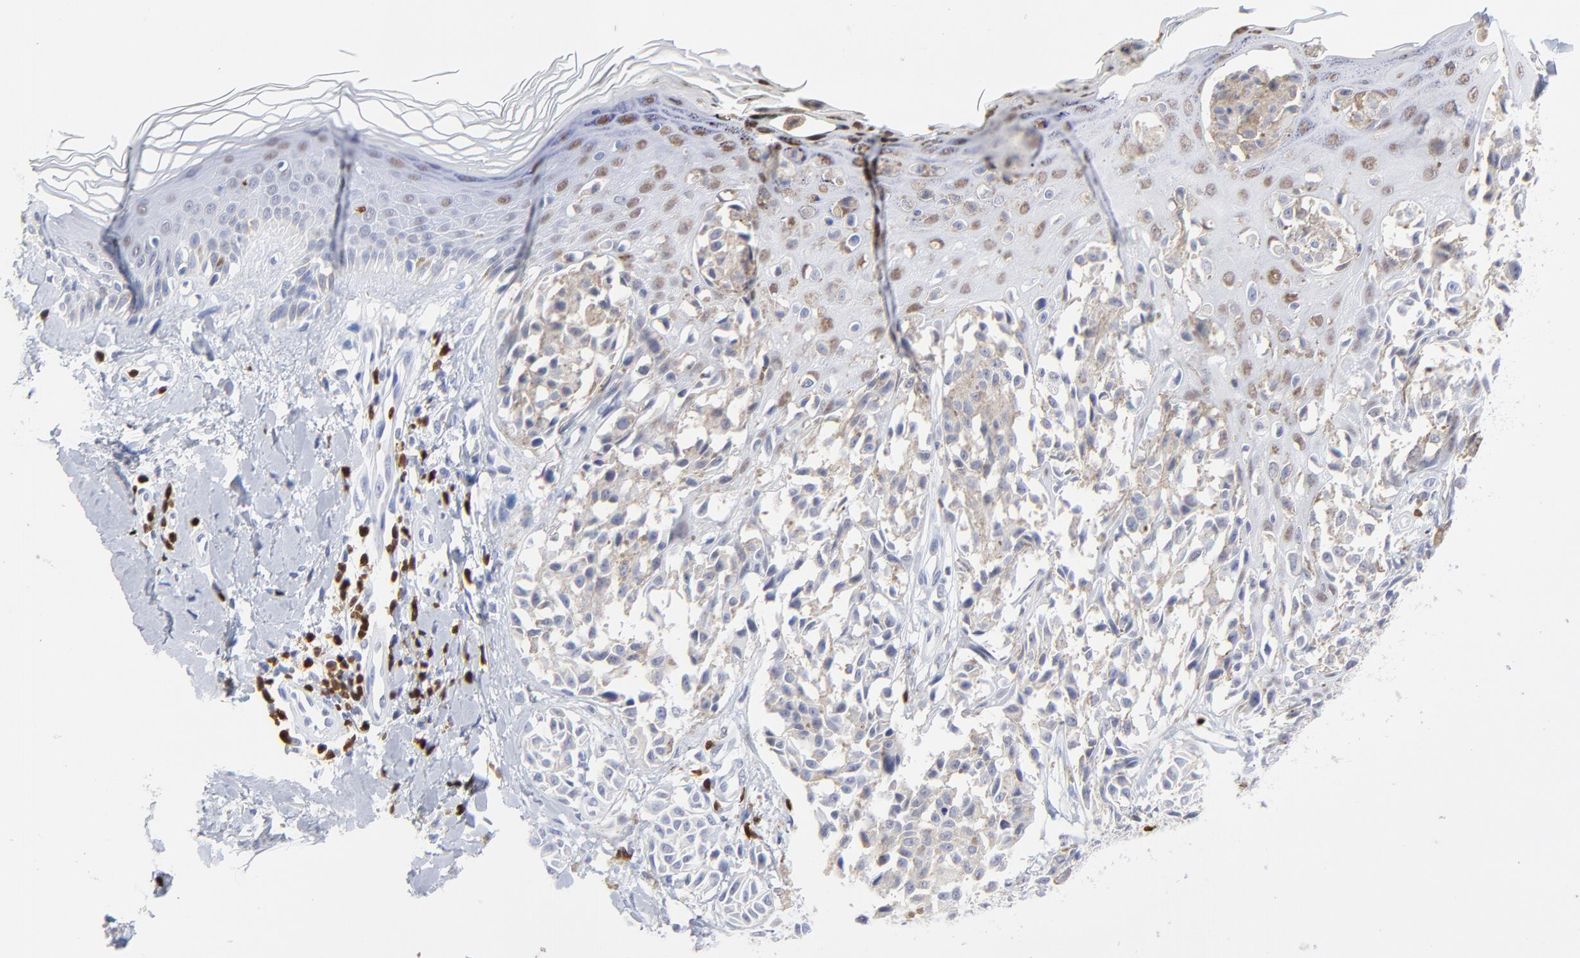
{"staining": {"intensity": "weak", "quantity": "<25%", "location": "cytoplasmic/membranous"}, "tissue": "melanoma", "cell_type": "Tumor cells", "image_type": "cancer", "snomed": [{"axis": "morphology", "description": "Malignant melanoma, NOS"}, {"axis": "topography", "description": "Skin"}], "caption": "Tumor cells show no significant protein positivity in melanoma.", "gene": "ZAP70", "patient": {"sex": "female", "age": 38}}